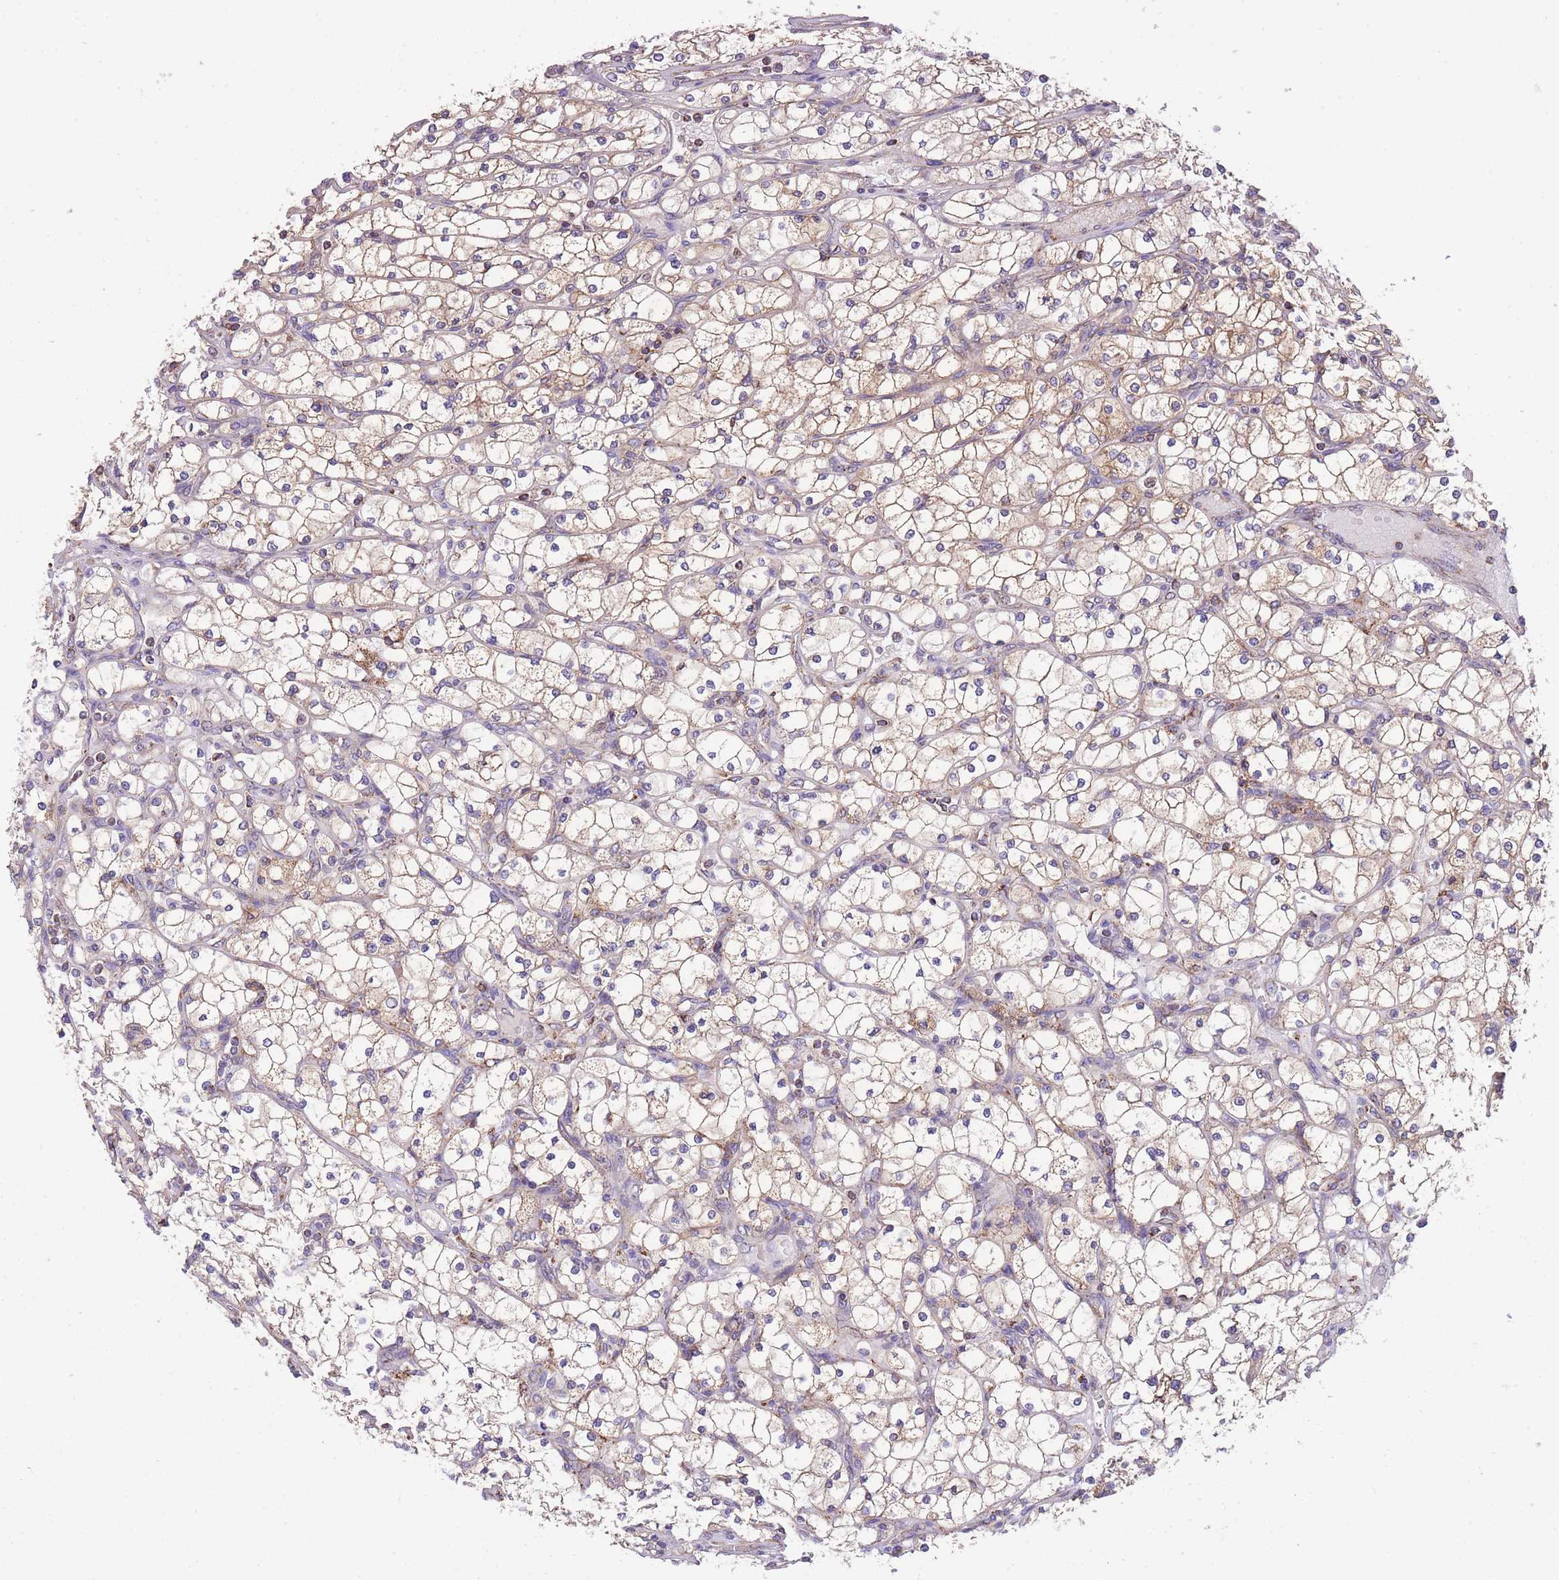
{"staining": {"intensity": "moderate", "quantity": "25%-75%", "location": "cytoplasmic/membranous"}, "tissue": "renal cancer", "cell_type": "Tumor cells", "image_type": "cancer", "snomed": [{"axis": "morphology", "description": "Adenocarcinoma, NOS"}, {"axis": "topography", "description": "Kidney"}], "caption": "Immunohistochemistry micrograph of human renal cancer stained for a protein (brown), which displays medium levels of moderate cytoplasmic/membranous expression in approximately 25%-75% of tumor cells.", "gene": "ST3GAL3", "patient": {"sex": "male", "age": 80}}